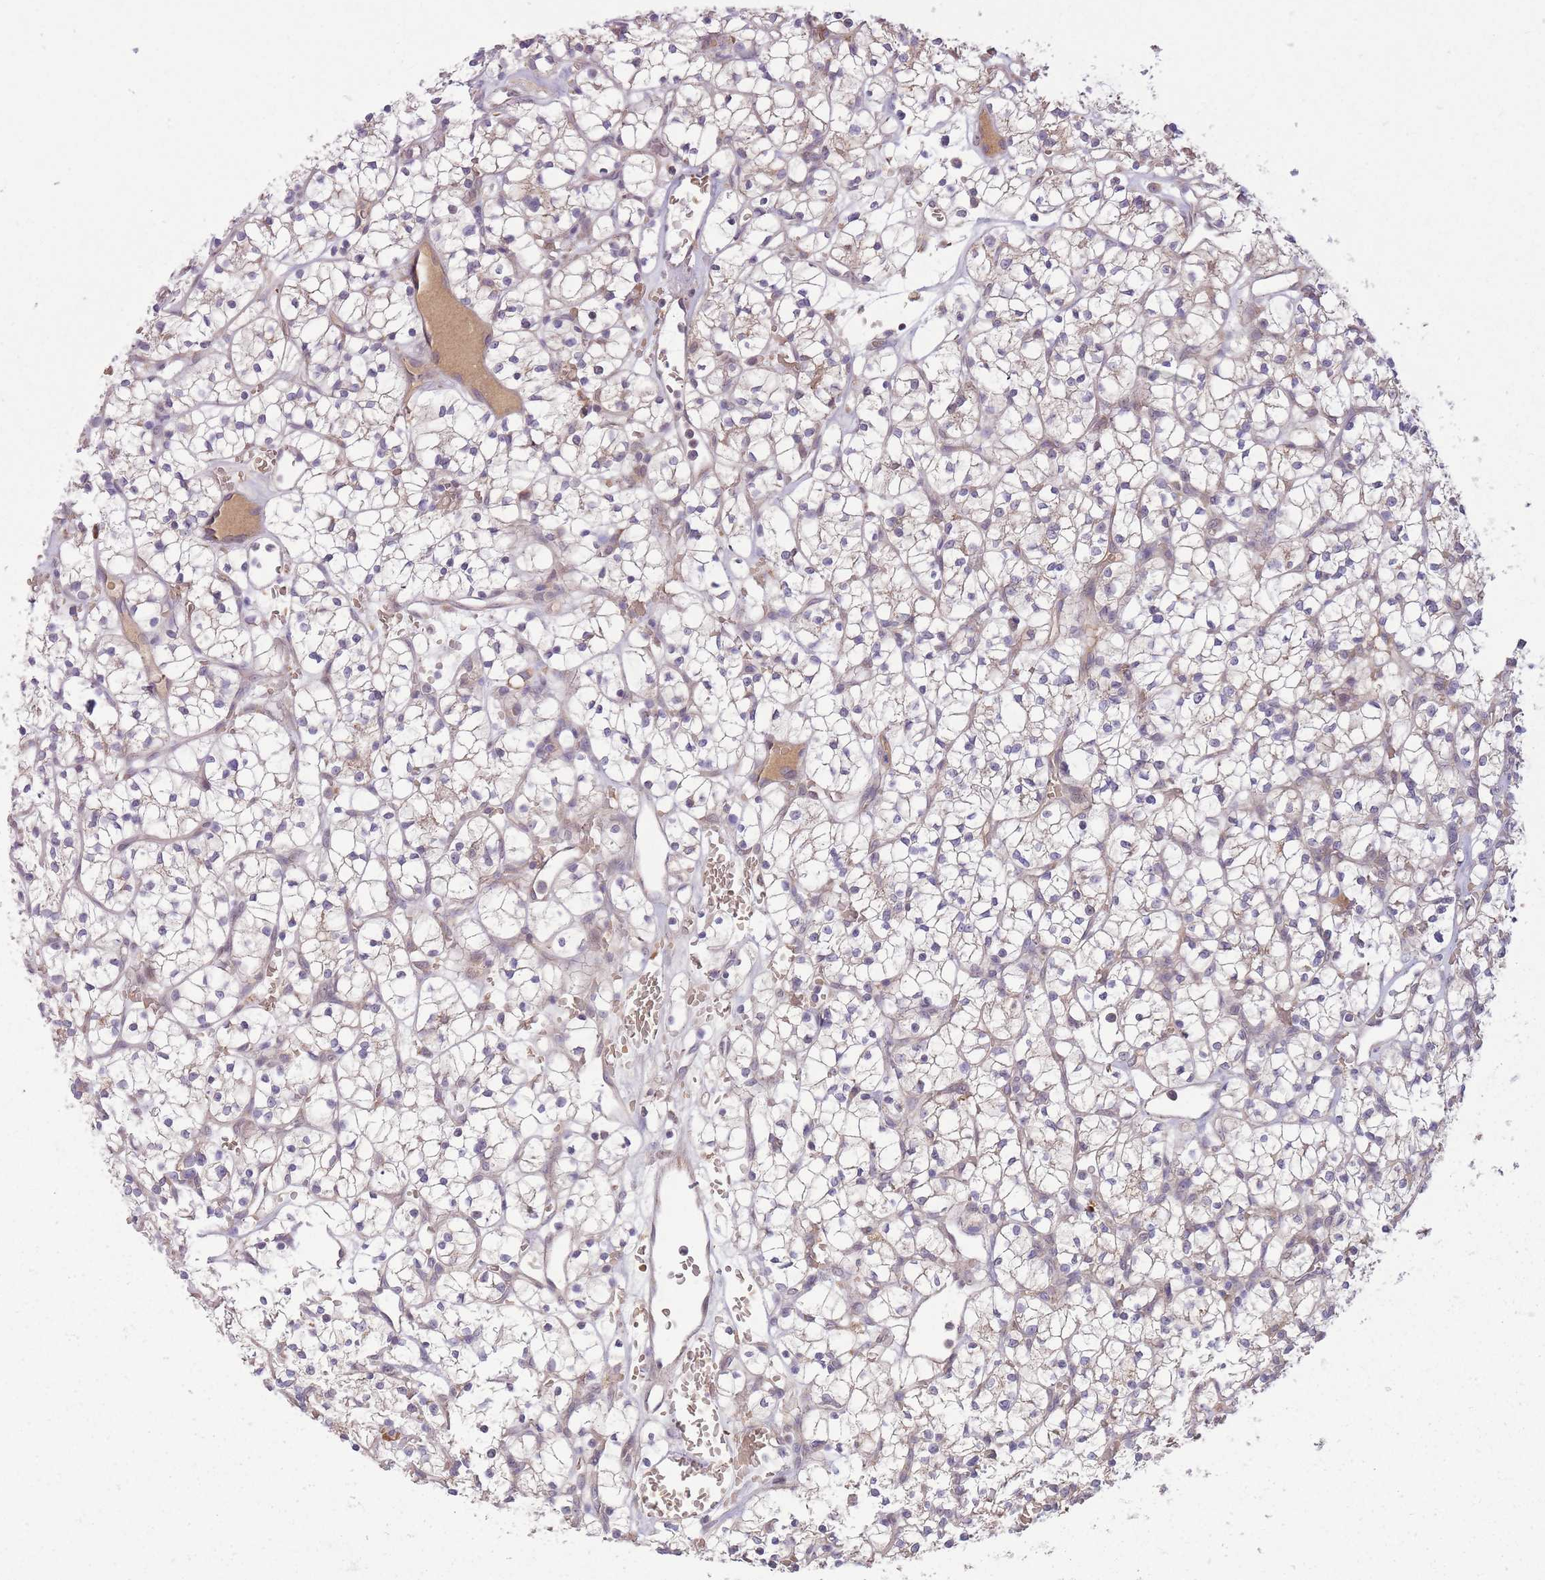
{"staining": {"intensity": "weak", "quantity": "<25%", "location": "cytoplasmic/membranous"}, "tissue": "renal cancer", "cell_type": "Tumor cells", "image_type": "cancer", "snomed": [{"axis": "morphology", "description": "Adenocarcinoma, NOS"}, {"axis": "topography", "description": "Kidney"}], "caption": "Immunohistochemistry (IHC) of human renal cancer (adenocarcinoma) shows no expression in tumor cells.", "gene": "POLR3F", "patient": {"sex": "female", "age": 64}}